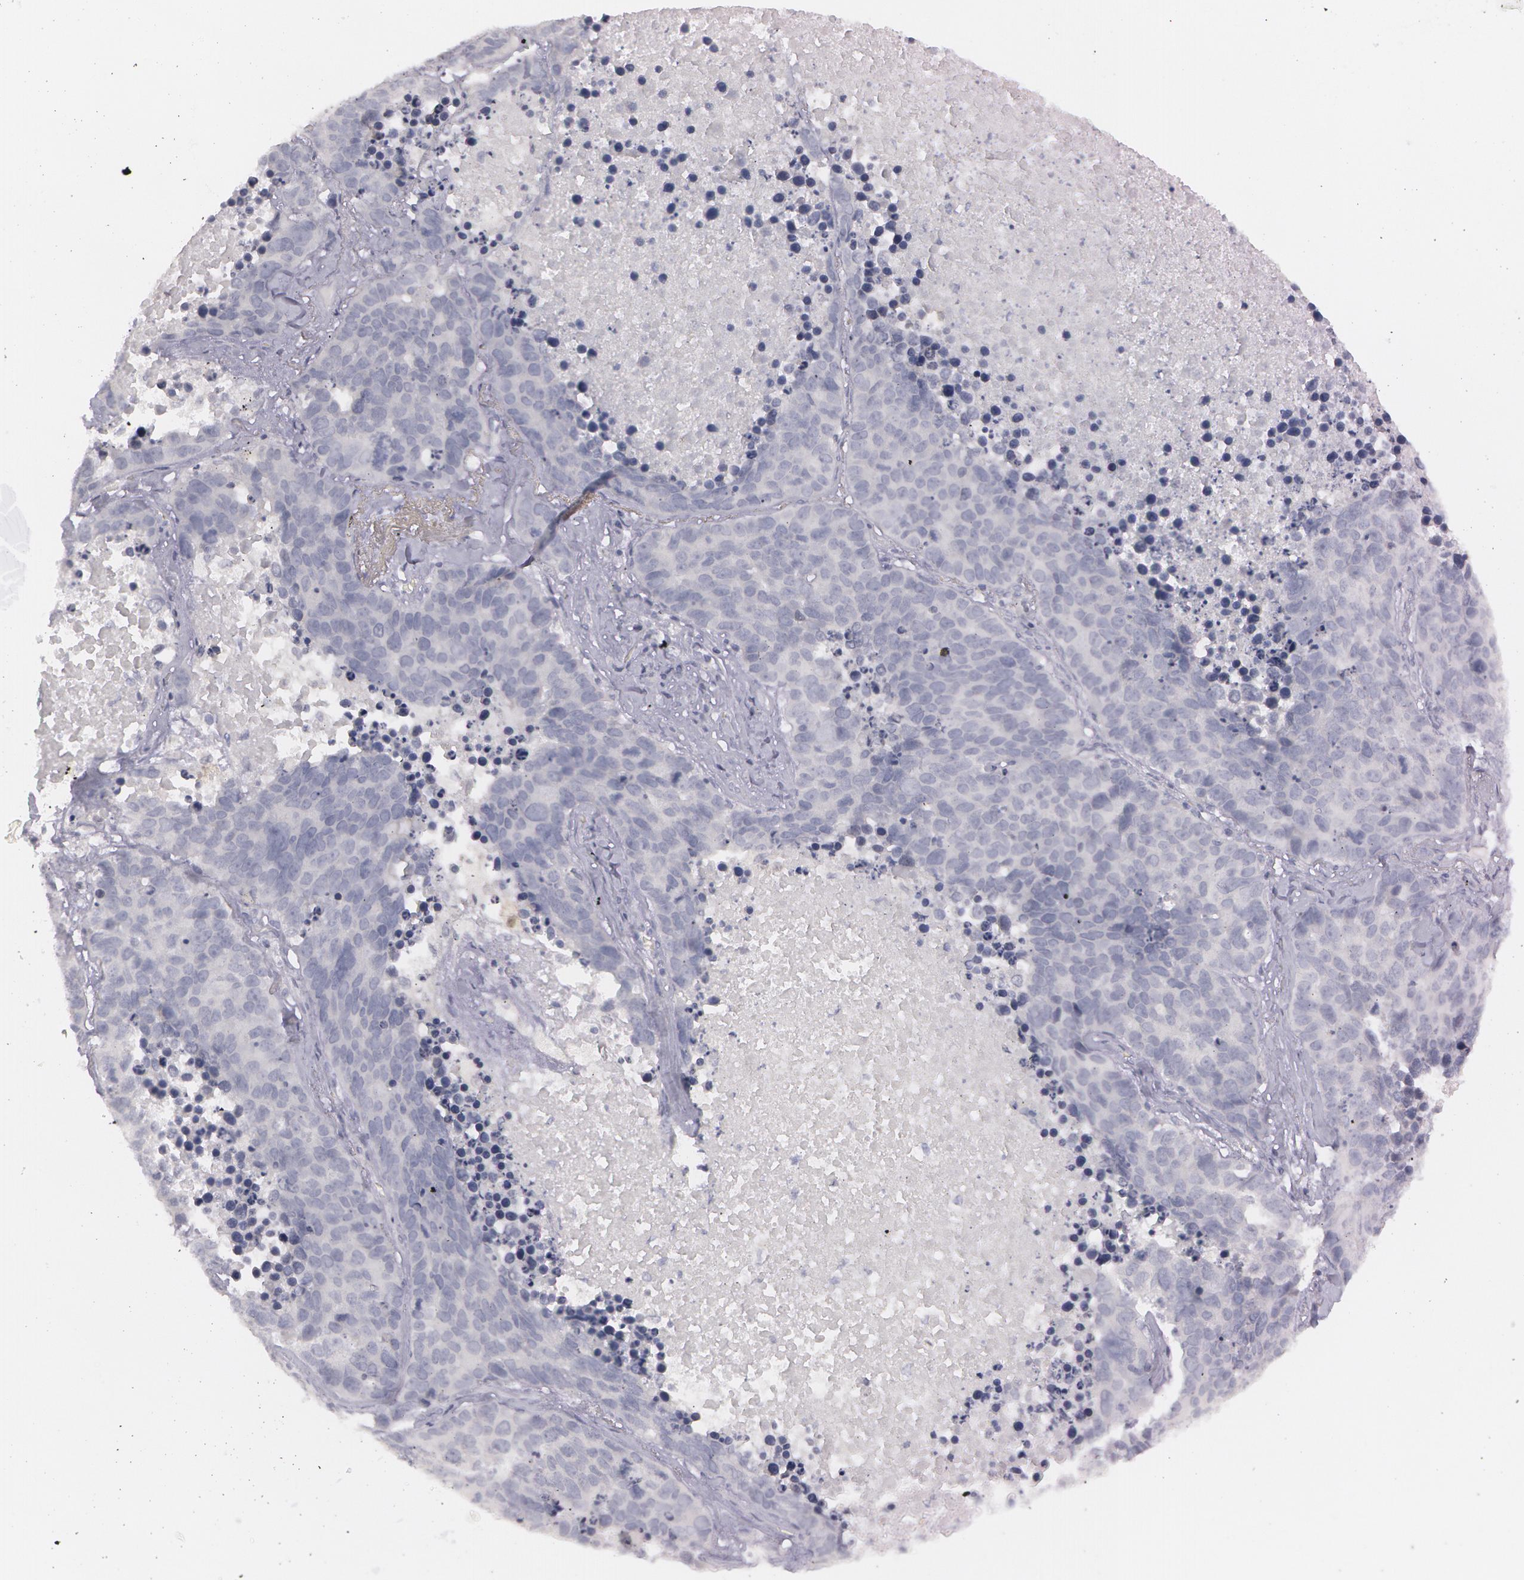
{"staining": {"intensity": "negative", "quantity": "none", "location": "none"}, "tissue": "lung cancer", "cell_type": "Tumor cells", "image_type": "cancer", "snomed": [{"axis": "morphology", "description": "Carcinoid, malignant, NOS"}, {"axis": "topography", "description": "Lung"}], "caption": "Tumor cells are negative for protein expression in human malignant carcinoid (lung).", "gene": "IL1RN", "patient": {"sex": "male", "age": 60}}